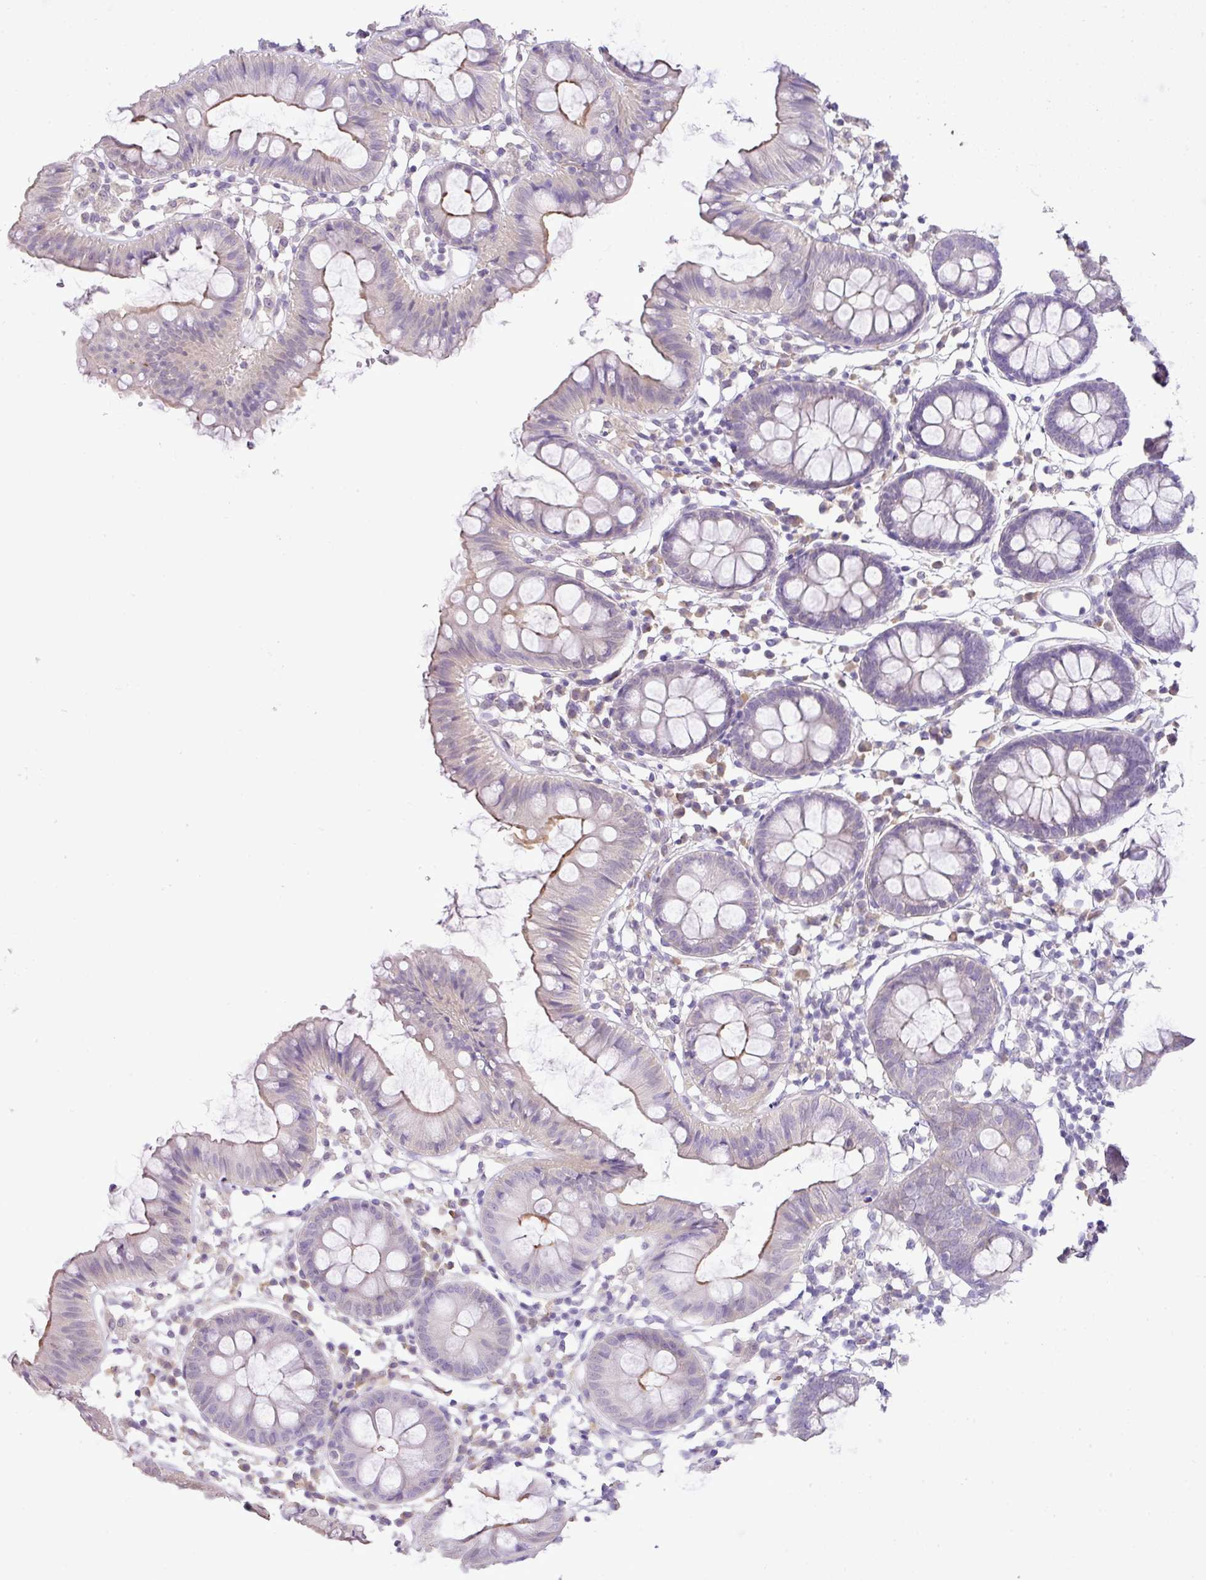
{"staining": {"intensity": "negative", "quantity": "none", "location": "none"}, "tissue": "colon", "cell_type": "Endothelial cells", "image_type": "normal", "snomed": [{"axis": "morphology", "description": "Normal tissue, NOS"}, {"axis": "topography", "description": "Colon"}], "caption": "The photomicrograph reveals no staining of endothelial cells in normal colon. (DAB immunohistochemistry, high magnification).", "gene": "DIP2A", "patient": {"sex": "female", "age": 84}}